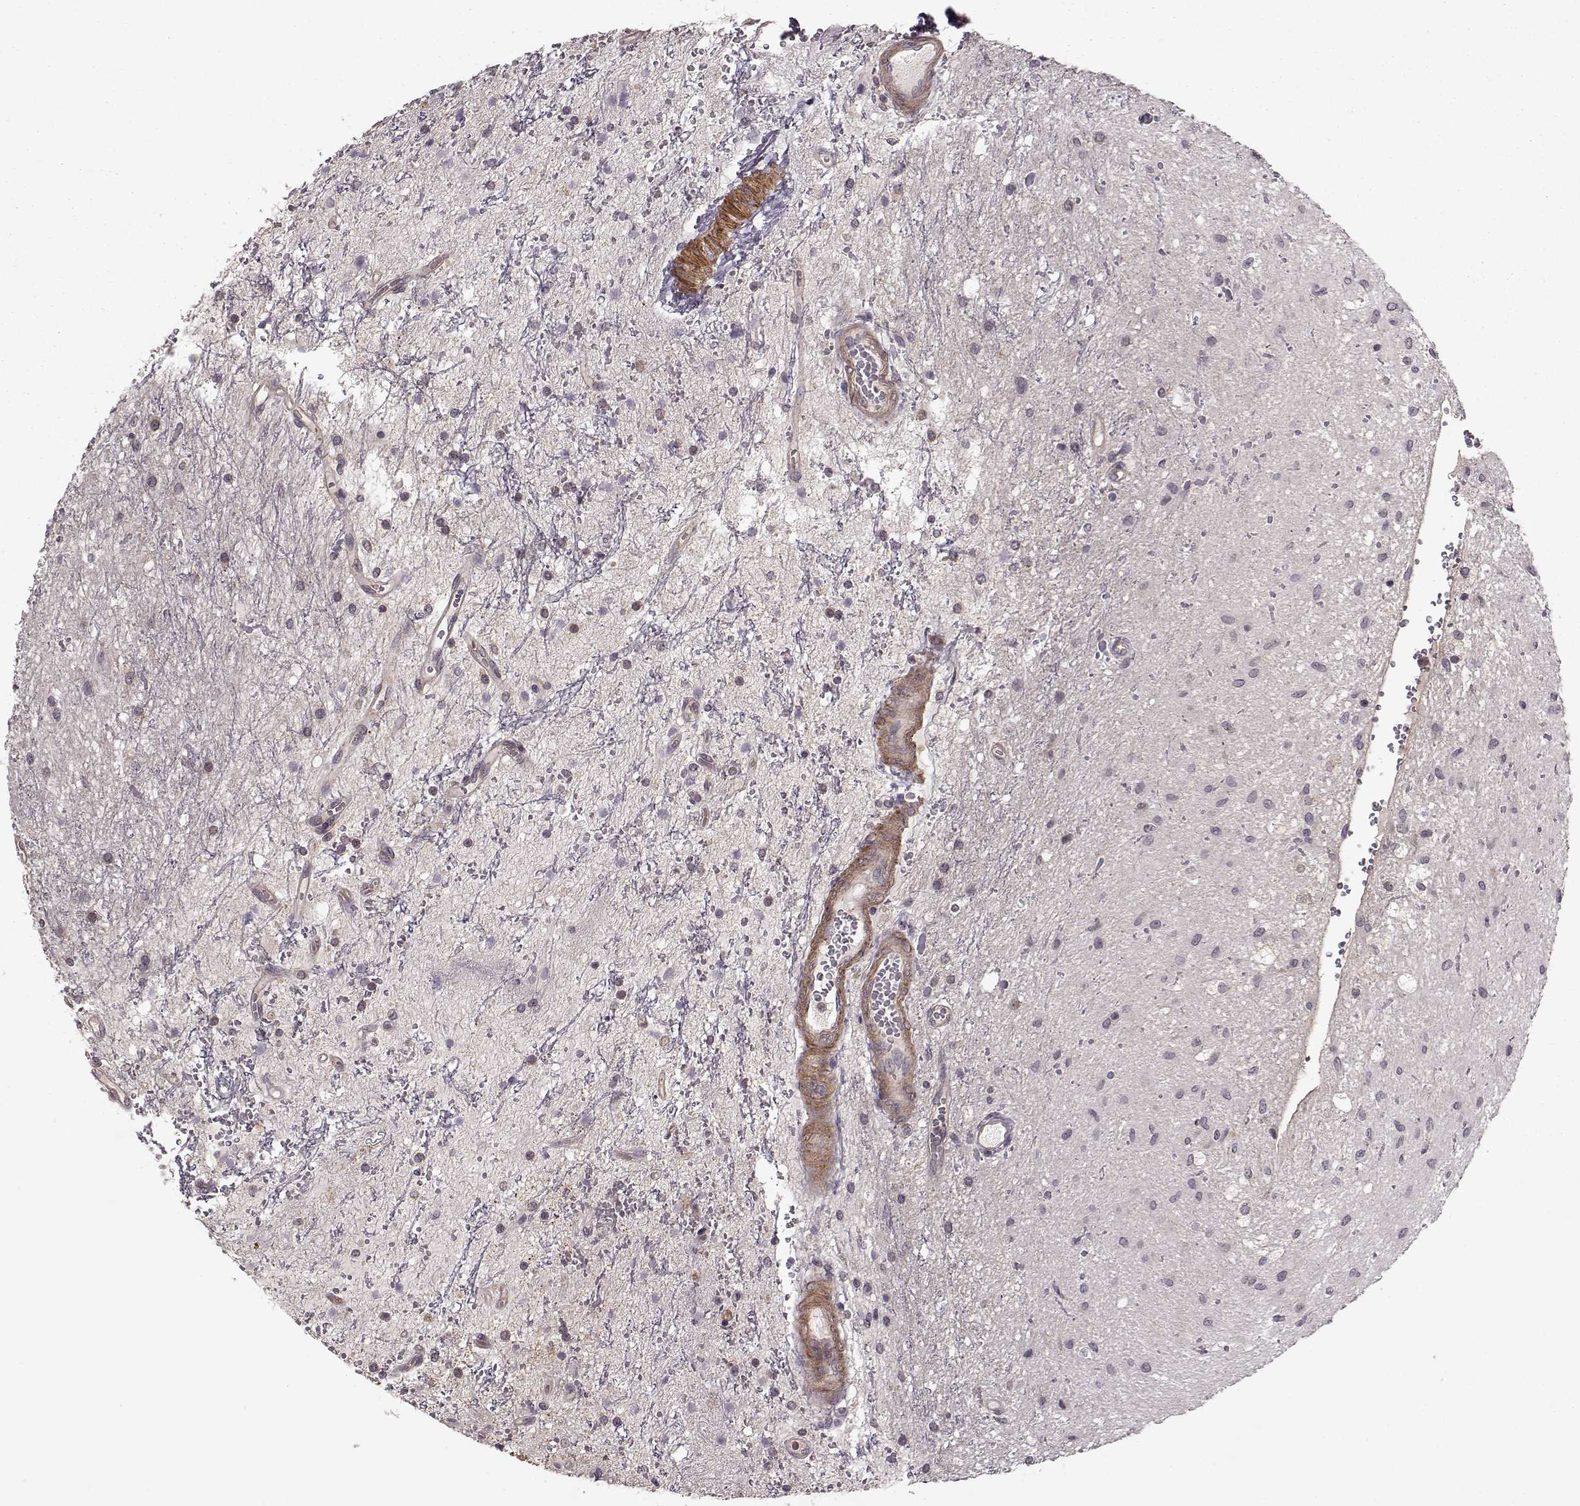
{"staining": {"intensity": "negative", "quantity": "none", "location": "none"}, "tissue": "glioma", "cell_type": "Tumor cells", "image_type": "cancer", "snomed": [{"axis": "morphology", "description": "Glioma, malignant, Low grade"}, {"axis": "topography", "description": "Cerebellum"}], "caption": "Immunohistochemical staining of glioma demonstrates no significant expression in tumor cells.", "gene": "SLAIN2", "patient": {"sex": "female", "age": 14}}